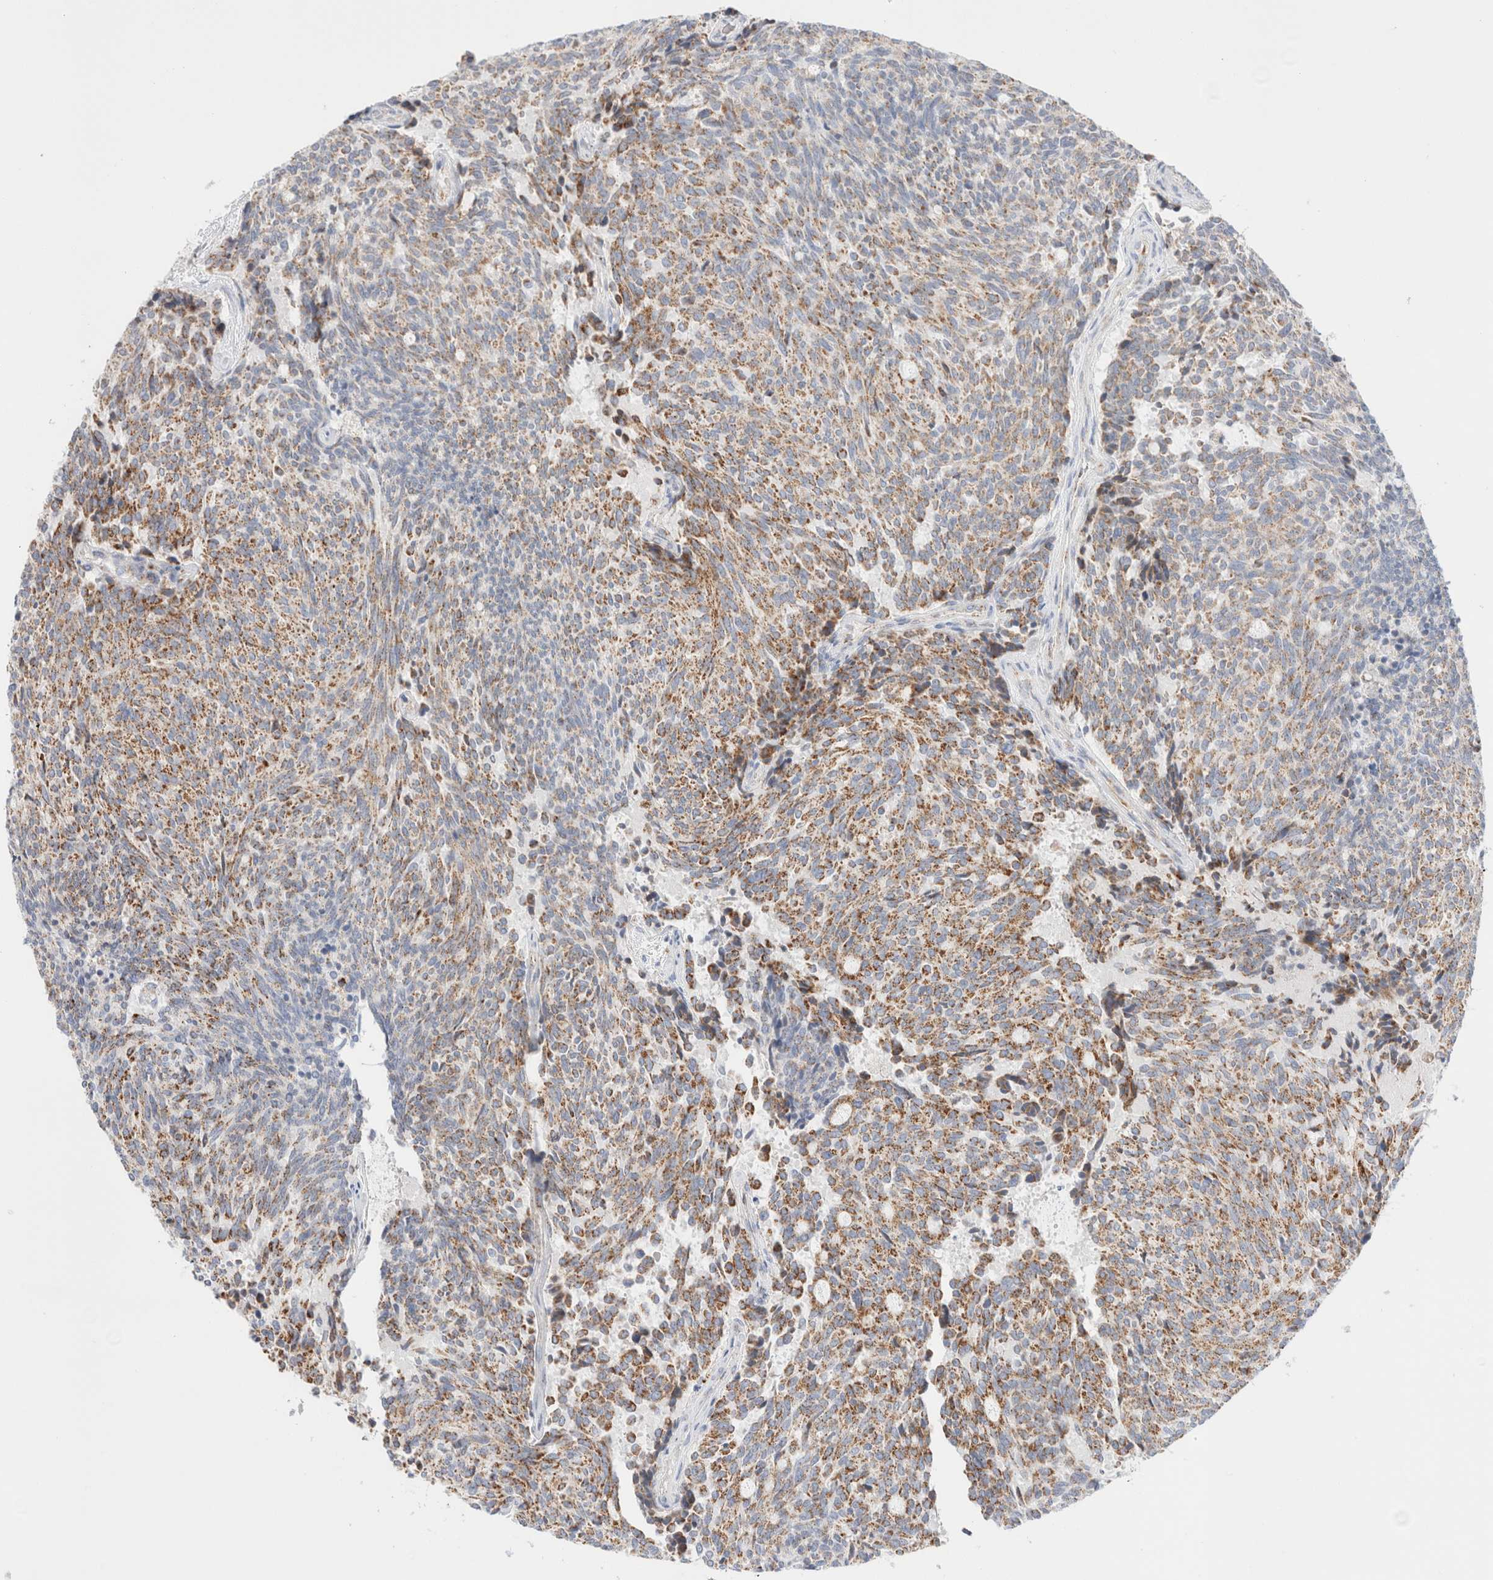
{"staining": {"intensity": "moderate", "quantity": ">75%", "location": "cytoplasmic/membranous"}, "tissue": "carcinoid", "cell_type": "Tumor cells", "image_type": "cancer", "snomed": [{"axis": "morphology", "description": "Carcinoid, malignant, NOS"}, {"axis": "topography", "description": "Pancreas"}], "caption": "A photomicrograph showing moderate cytoplasmic/membranous staining in about >75% of tumor cells in carcinoid, as visualized by brown immunohistochemical staining.", "gene": "ATP6V1C1", "patient": {"sex": "female", "age": 54}}